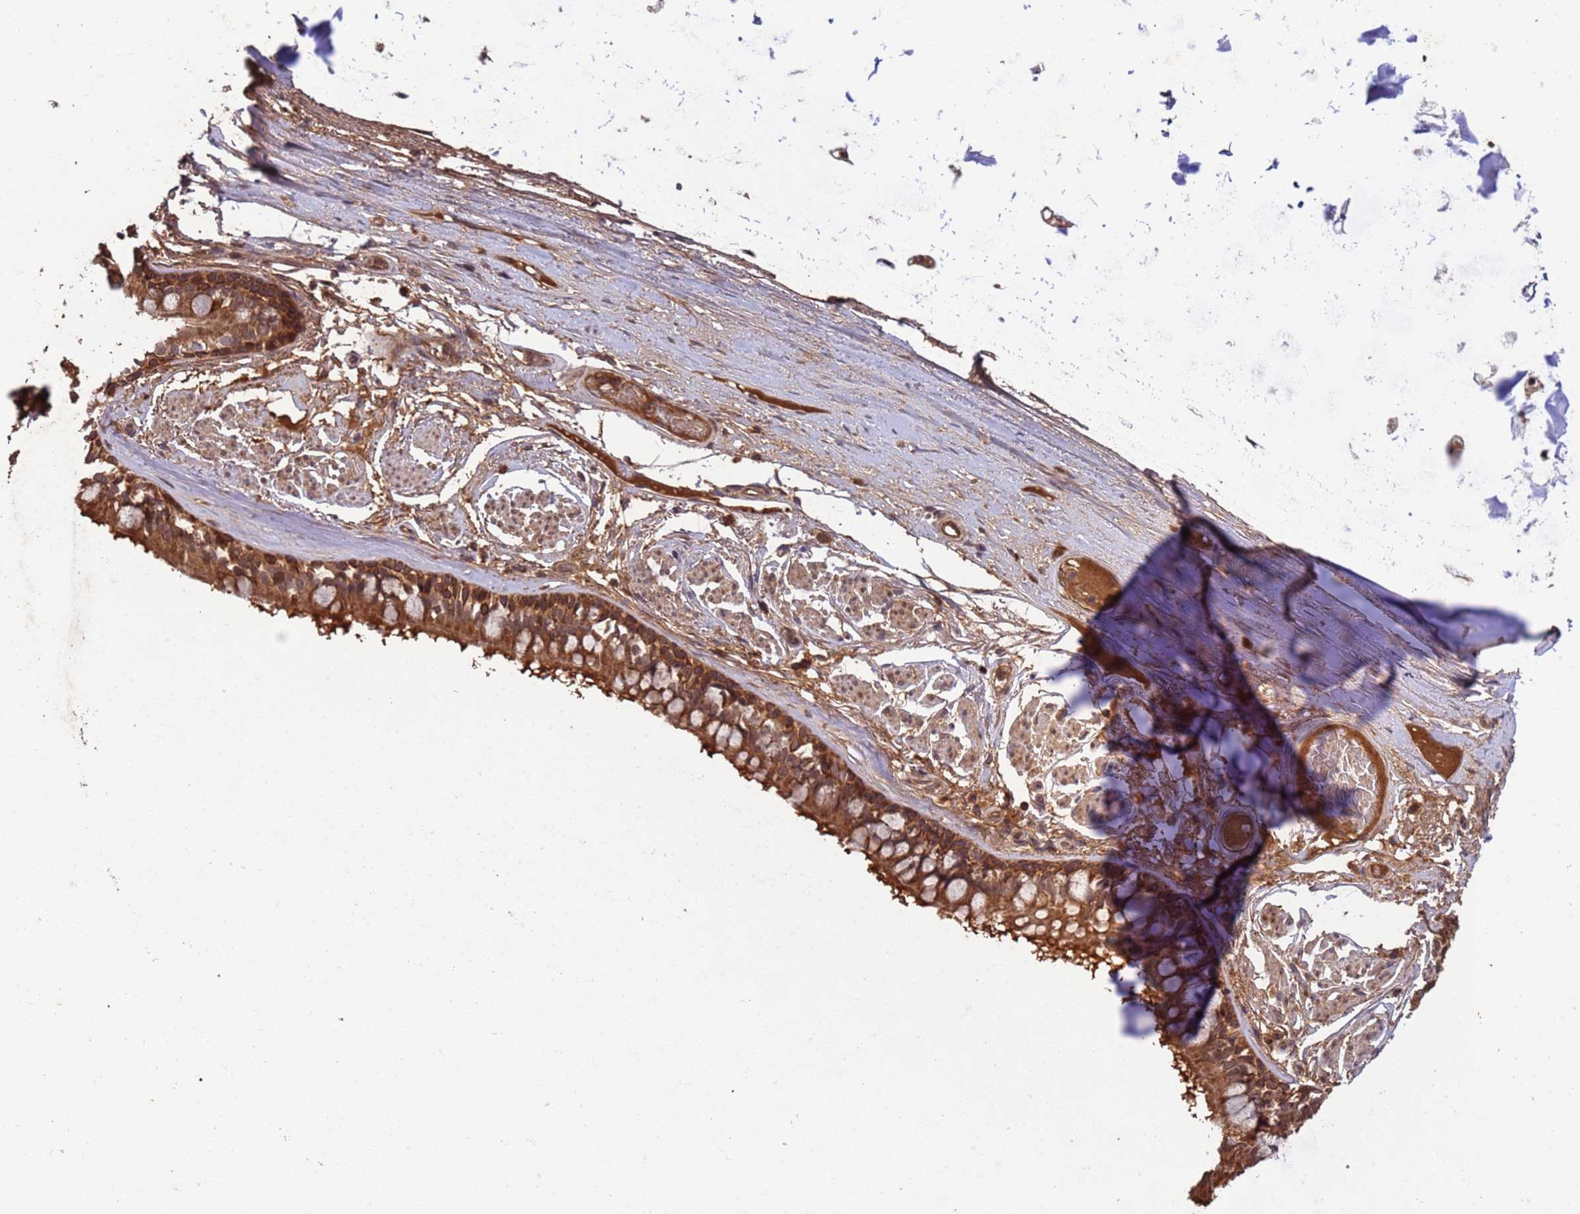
{"staining": {"intensity": "strong", "quantity": ">75%", "location": "cytoplasmic/membranous"}, "tissue": "bronchus", "cell_type": "Respiratory epithelial cells", "image_type": "normal", "snomed": [{"axis": "morphology", "description": "Normal tissue, NOS"}, {"axis": "topography", "description": "Bronchus"}], "caption": "A histopathology image showing strong cytoplasmic/membranous positivity in about >75% of respiratory epithelial cells in unremarkable bronchus, as visualized by brown immunohistochemical staining.", "gene": "ERI1", "patient": {"sex": "male", "age": 70}}